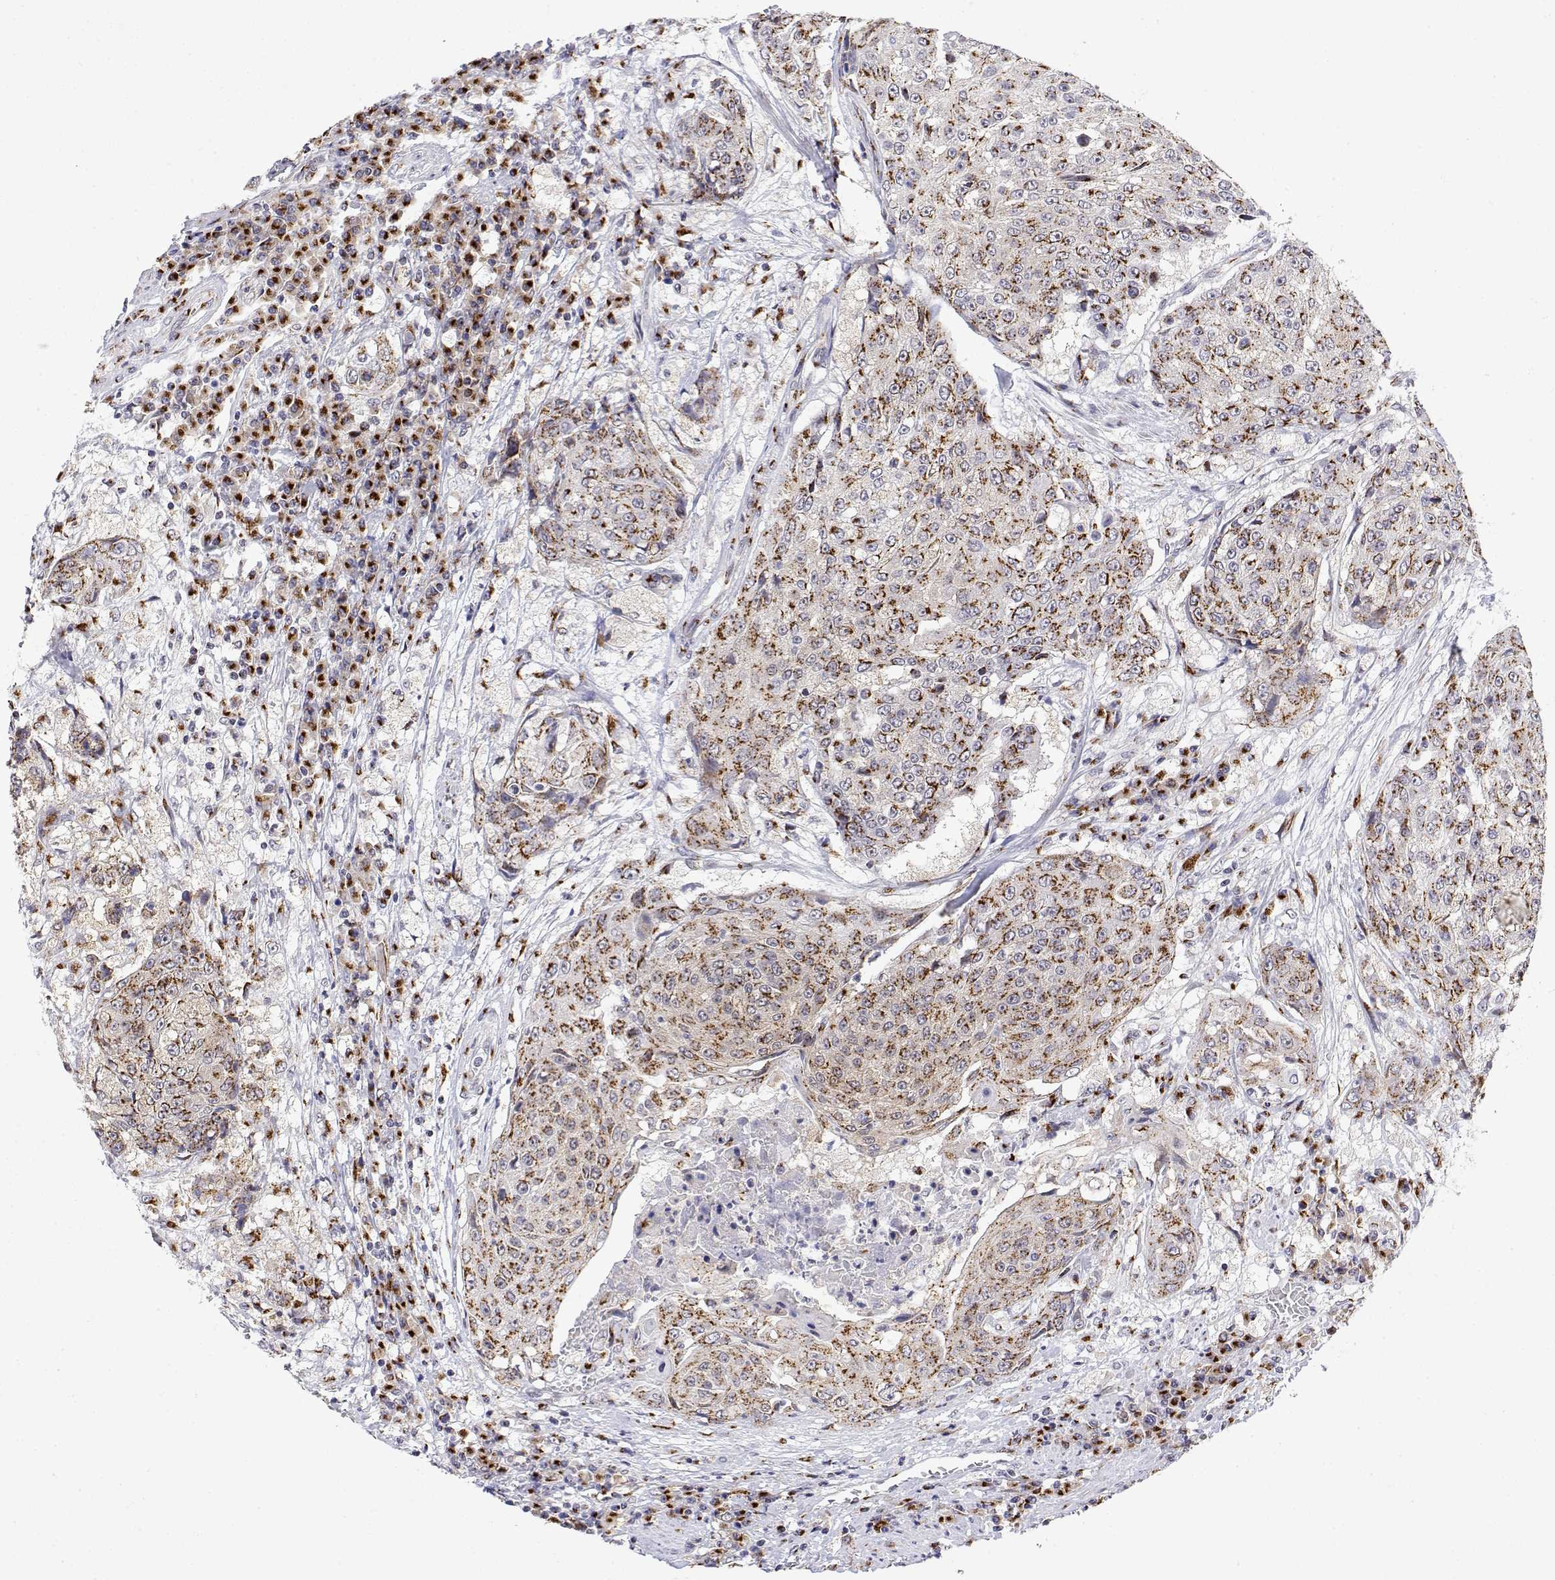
{"staining": {"intensity": "strong", "quantity": "25%-75%", "location": "cytoplasmic/membranous"}, "tissue": "urothelial cancer", "cell_type": "Tumor cells", "image_type": "cancer", "snomed": [{"axis": "morphology", "description": "Urothelial carcinoma, High grade"}, {"axis": "topography", "description": "Urinary bladder"}], "caption": "Protein analysis of urothelial cancer tissue demonstrates strong cytoplasmic/membranous expression in approximately 25%-75% of tumor cells.", "gene": "YIPF3", "patient": {"sex": "female", "age": 63}}